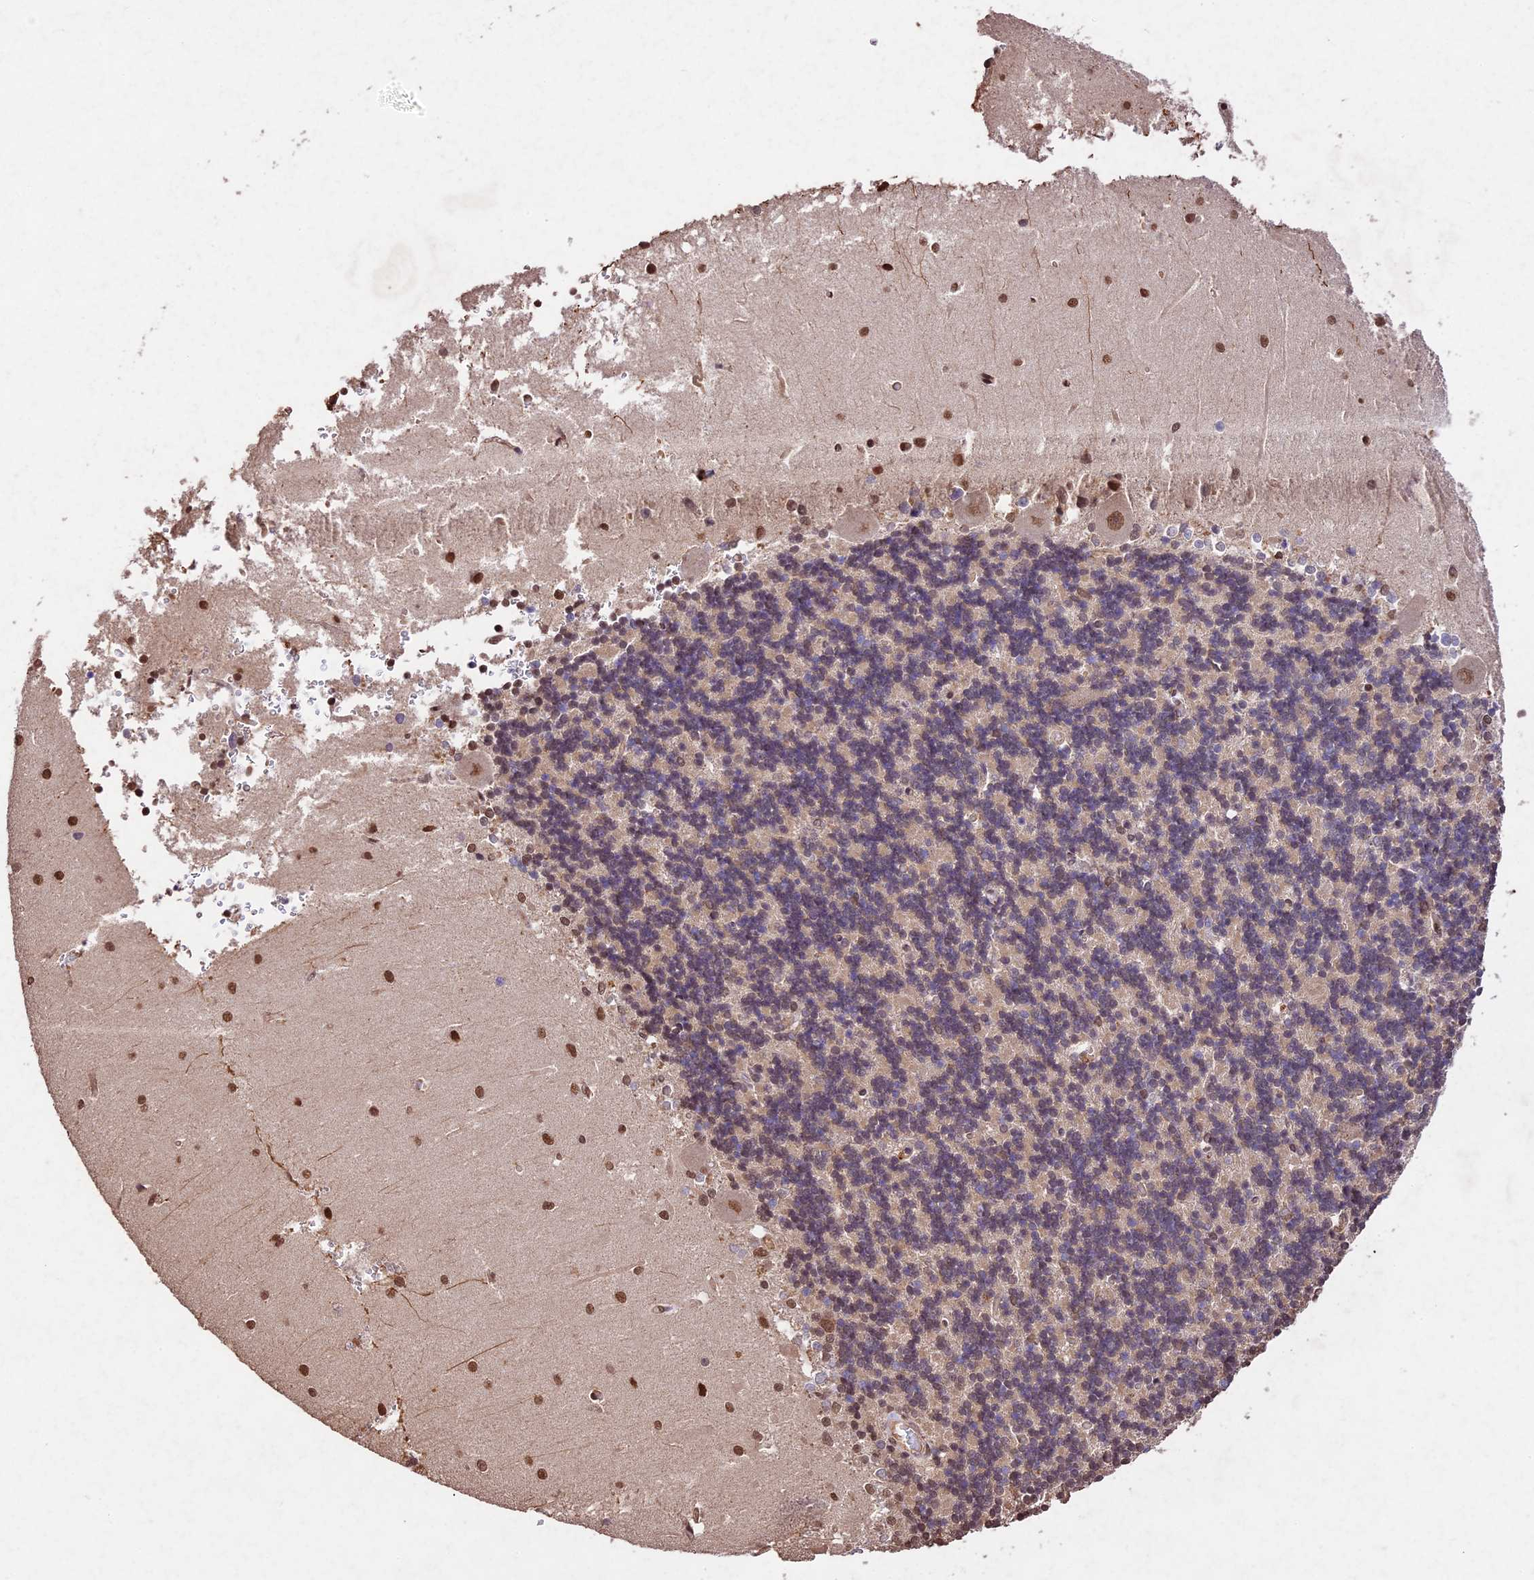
{"staining": {"intensity": "moderate", "quantity": "<25%", "location": "cytoplasmic/membranous,nuclear"}, "tissue": "cerebellum", "cell_type": "Cells in granular layer", "image_type": "normal", "snomed": [{"axis": "morphology", "description": "Normal tissue, NOS"}, {"axis": "topography", "description": "Cerebellum"}], "caption": "Moderate cytoplasmic/membranous,nuclear protein staining is present in about <25% of cells in granular layer in cerebellum. The protein of interest is shown in brown color, while the nuclei are stained blue.", "gene": "CDKN2AIP", "patient": {"sex": "male", "age": 37}}